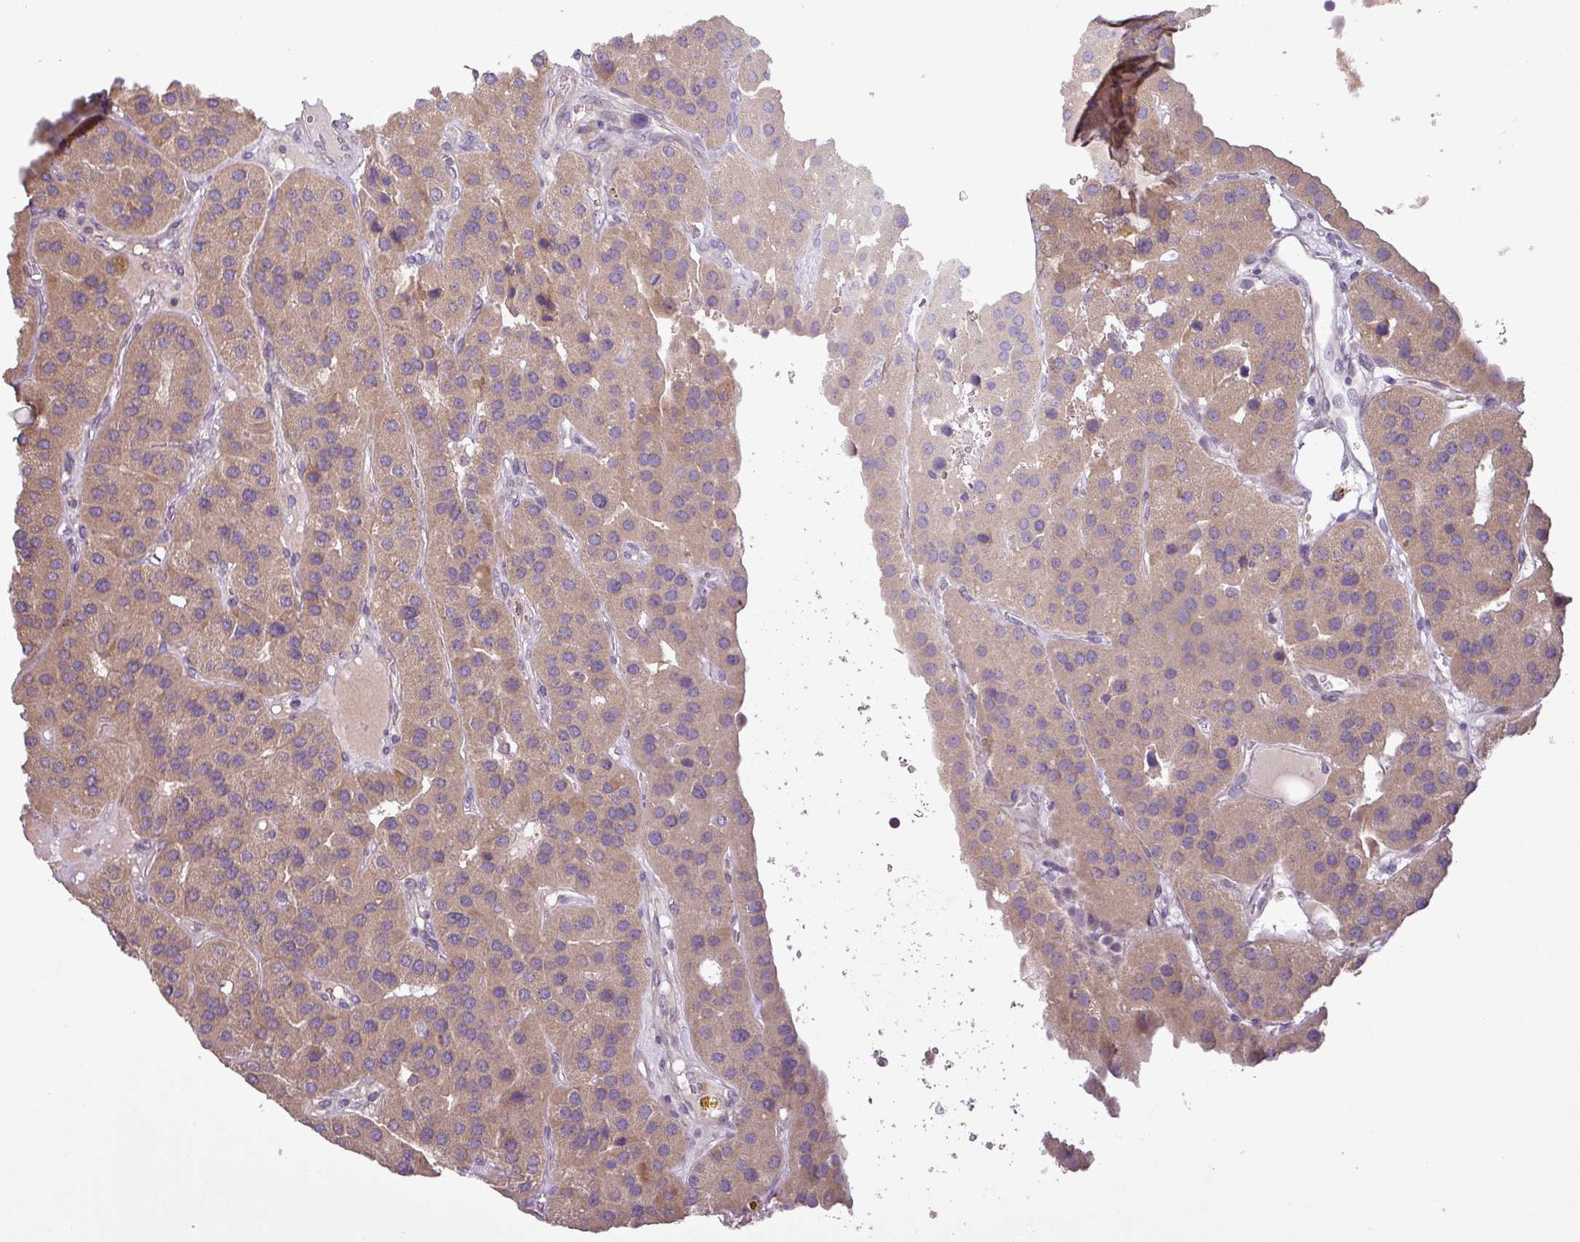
{"staining": {"intensity": "weak", "quantity": ">75%", "location": "cytoplasmic/membranous"}, "tissue": "parathyroid gland", "cell_type": "Glandular cells", "image_type": "normal", "snomed": [{"axis": "morphology", "description": "Normal tissue, NOS"}, {"axis": "morphology", "description": "Adenoma, NOS"}, {"axis": "topography", "description": "Parathyroid gland"}], "caption": "Immunohistochemical staining of unremarkable human parathyroid gland displays >75% levels of weak cytoplasmic/membranous protein staining in approximately >75% of glandular cells. The protein of interest is stained brown, and the nuclei are stained in blue (DAB (3,3'-diaminobenzidine) IHC with brightfield microscopy, high magnification).", "gene": "MOCS3", "patient": {"sex": "female", "age": 86}}